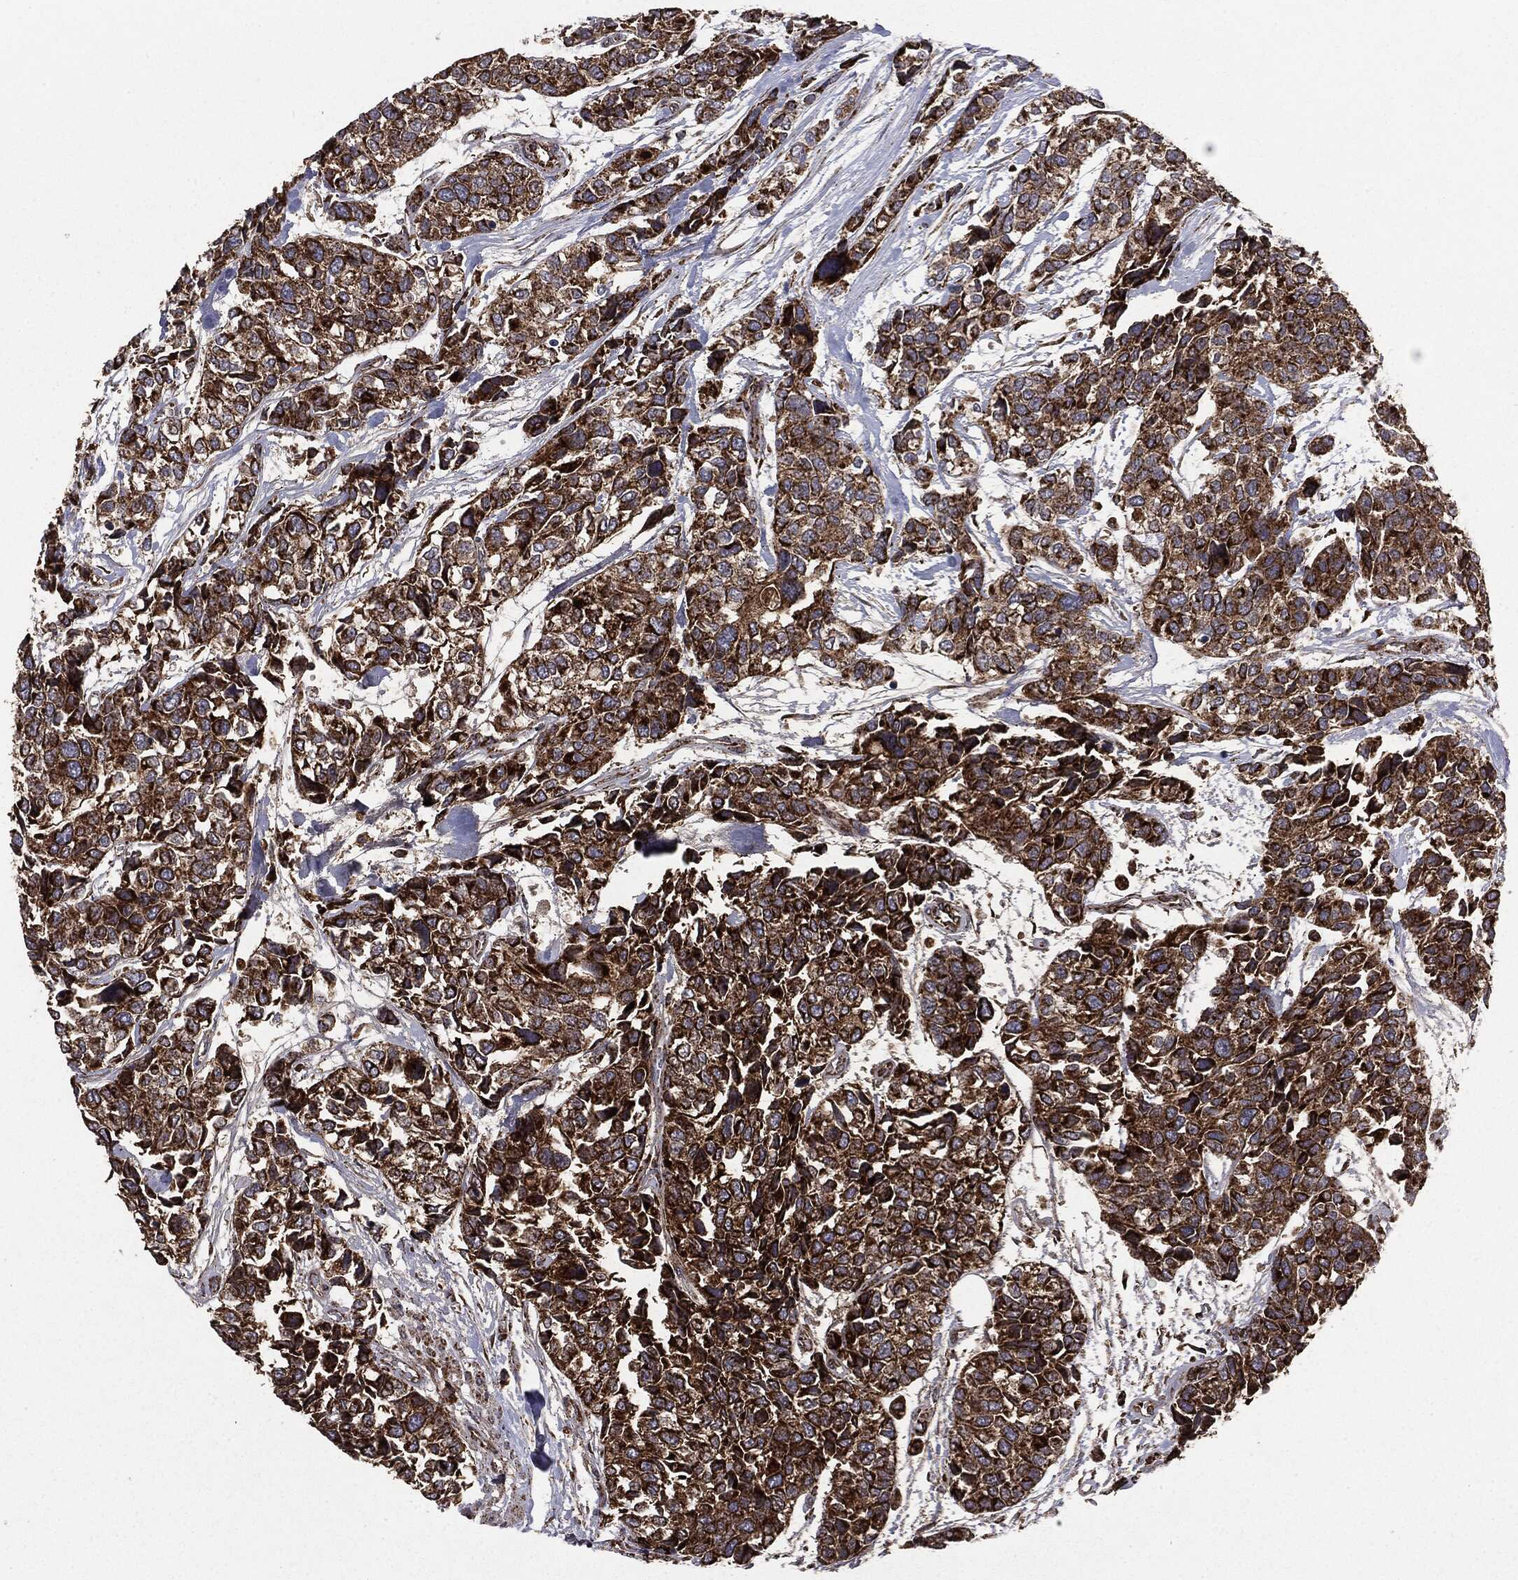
{"staining": {"intensity": "strong", "quantity": ">75%", "location": "cytoplasmic/membranous"}, "tissue": "urothelial cancer", "cell_type": "Tumor cells", "image_type": "cancer", "snomed": [{"axis": "morphology", "description": "Urothelial carcinoma, High grade"}, {"axis": "topography", "description": "Urinary bladder"}], "caption": "DAB immunohistochemical staining of human urothelial cancer shows strong cytoplasmic/membranous protein staining in approximately >75% of tumor cells.", "gene": "MAP2K1", "patient": {"sex": "male", "age": 77}}